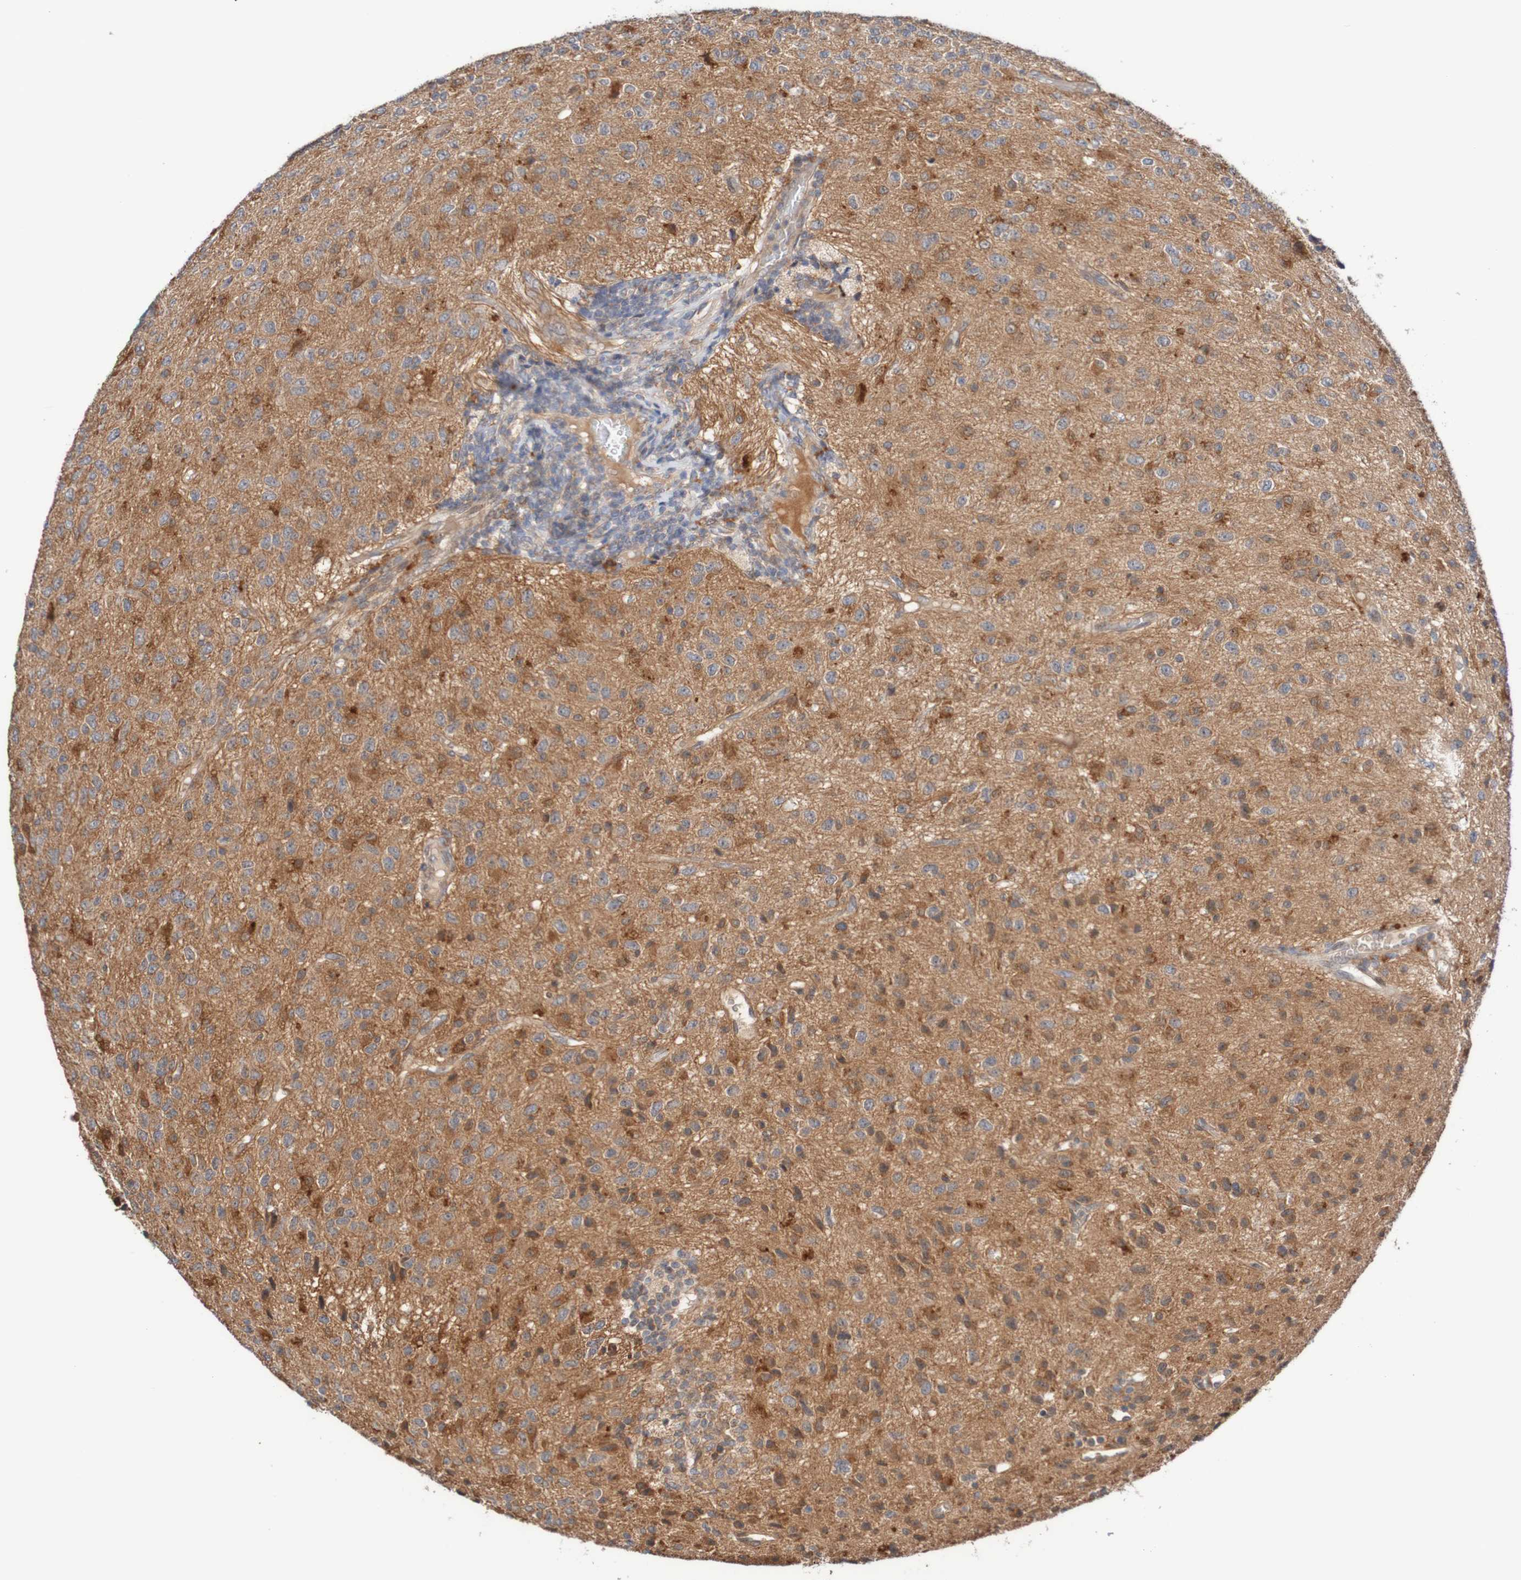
{"staining": {"intensity": "moderate", "quantity": "25%-75%", "location": "cytoplasmic/membranous"}, "tissue": "glioma", "cell_type": "Tumor cells", "image_type": "cancer", "snomed": [{"axis": "morphology", "description": "Glioma, malignant, High grade"}, {"axis": "topography", "description": "pancreas cauda"}], "caption": "A brown stain highlights moderate cytoplasmic/membranous staining of a protein in malignant glioma (high-grade) tumor cells. The protein is stained brown, and the nuclei are stained in blue (DAB IHC with brightfield microscopy, high magnification).", "gene": "PHPT1", "patient": {"sex": "male", "age": 60}}